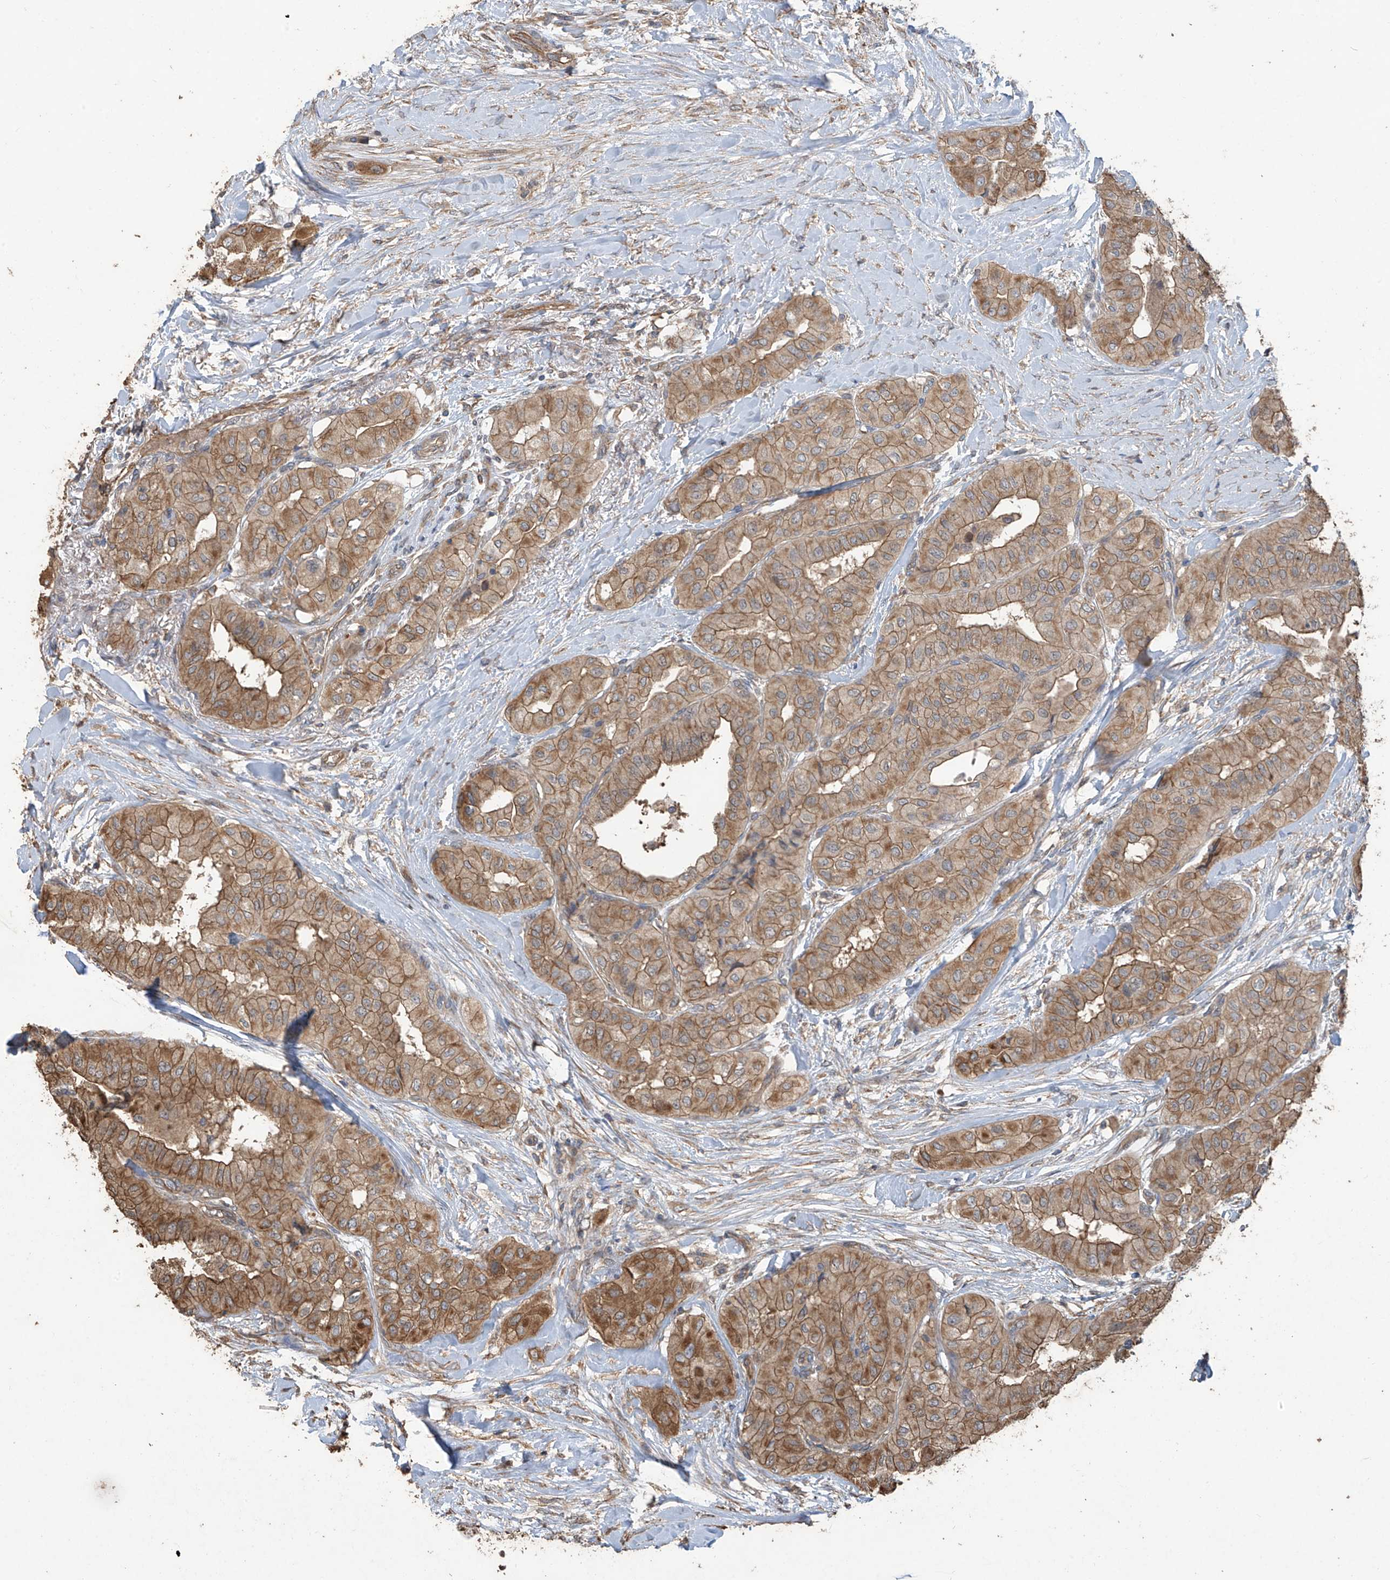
{"staining": {"intensity": "moderate", "quantity": ">75%", "location": "cytoplasmic/membranous"}, "tissue": "thyroid cancer", "cell_type": "Tumor cells", "image_type": "cancer", "snomed": [{"axis": "morphology", "description": "Papillary adenocarcinoma, NOS"}, {"axis": "topography", "description": "Thyroid gland"}], "caption": "Moderate cytoplasmic/membranous positivity for a protein is seen in approximately >75% of tumor cells of thyroid papillary adenocarcinoma using immunohistochemistry.", "gene": "AGBL5", "patient": {"sex": "female", "age": 59}}